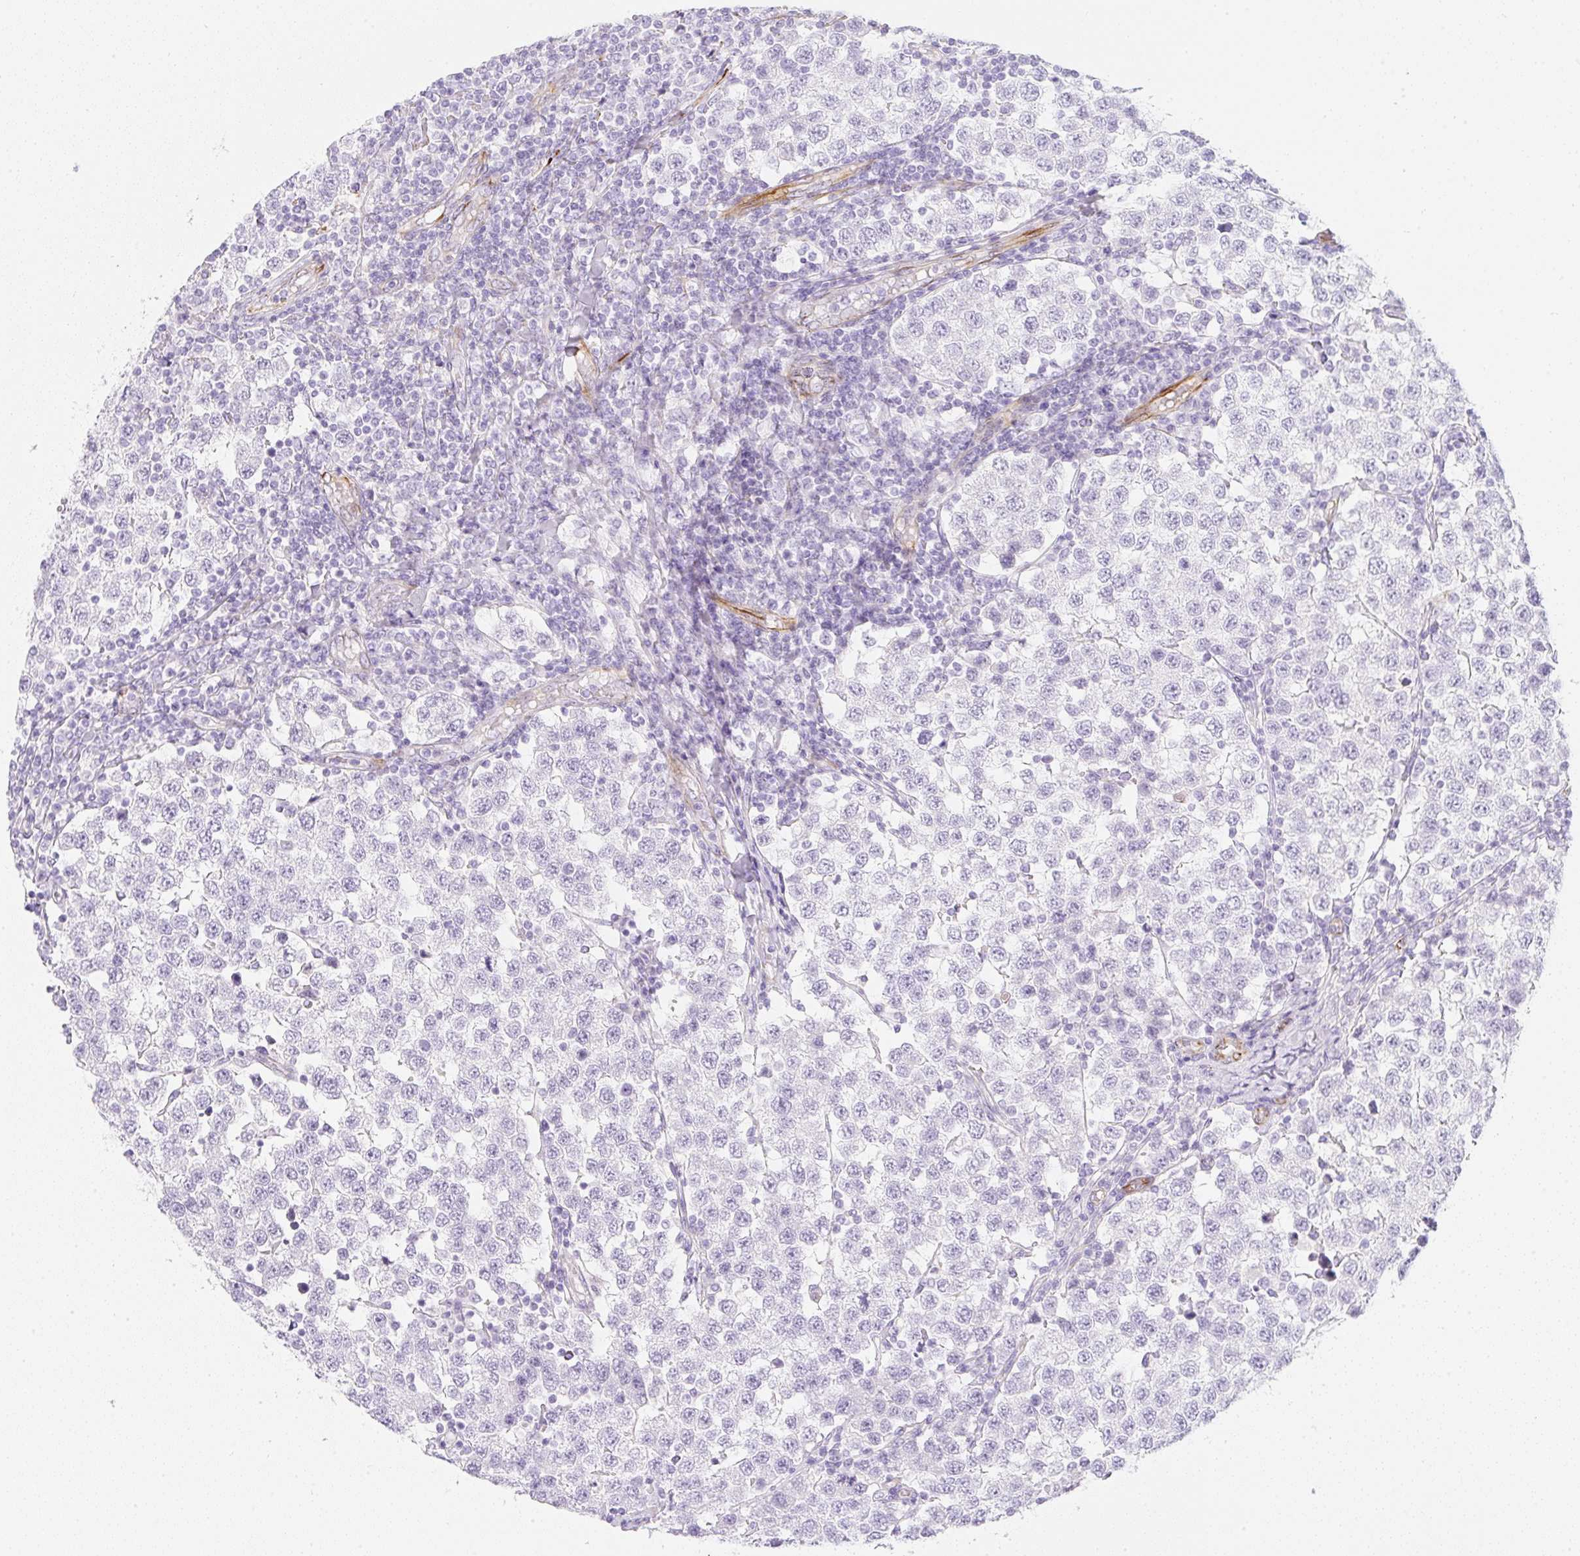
{"staining": {"intensity": "negative", "quantity": "none", "location": "none"}, "tissue": "testis cancer", "cell_type": "Tumor cells", "image_type": "cancer", "snomed": [{"axis": "morphology", "description": "Seminoma, NOS"}, {"axis": "topography", "description": "Testis"}], "caption": "A micrograph of human seminoma (testis) is negative for staining in tumor cells.", "gene": "ZNF689", "patient": {"sex": "male", "age": 34}}